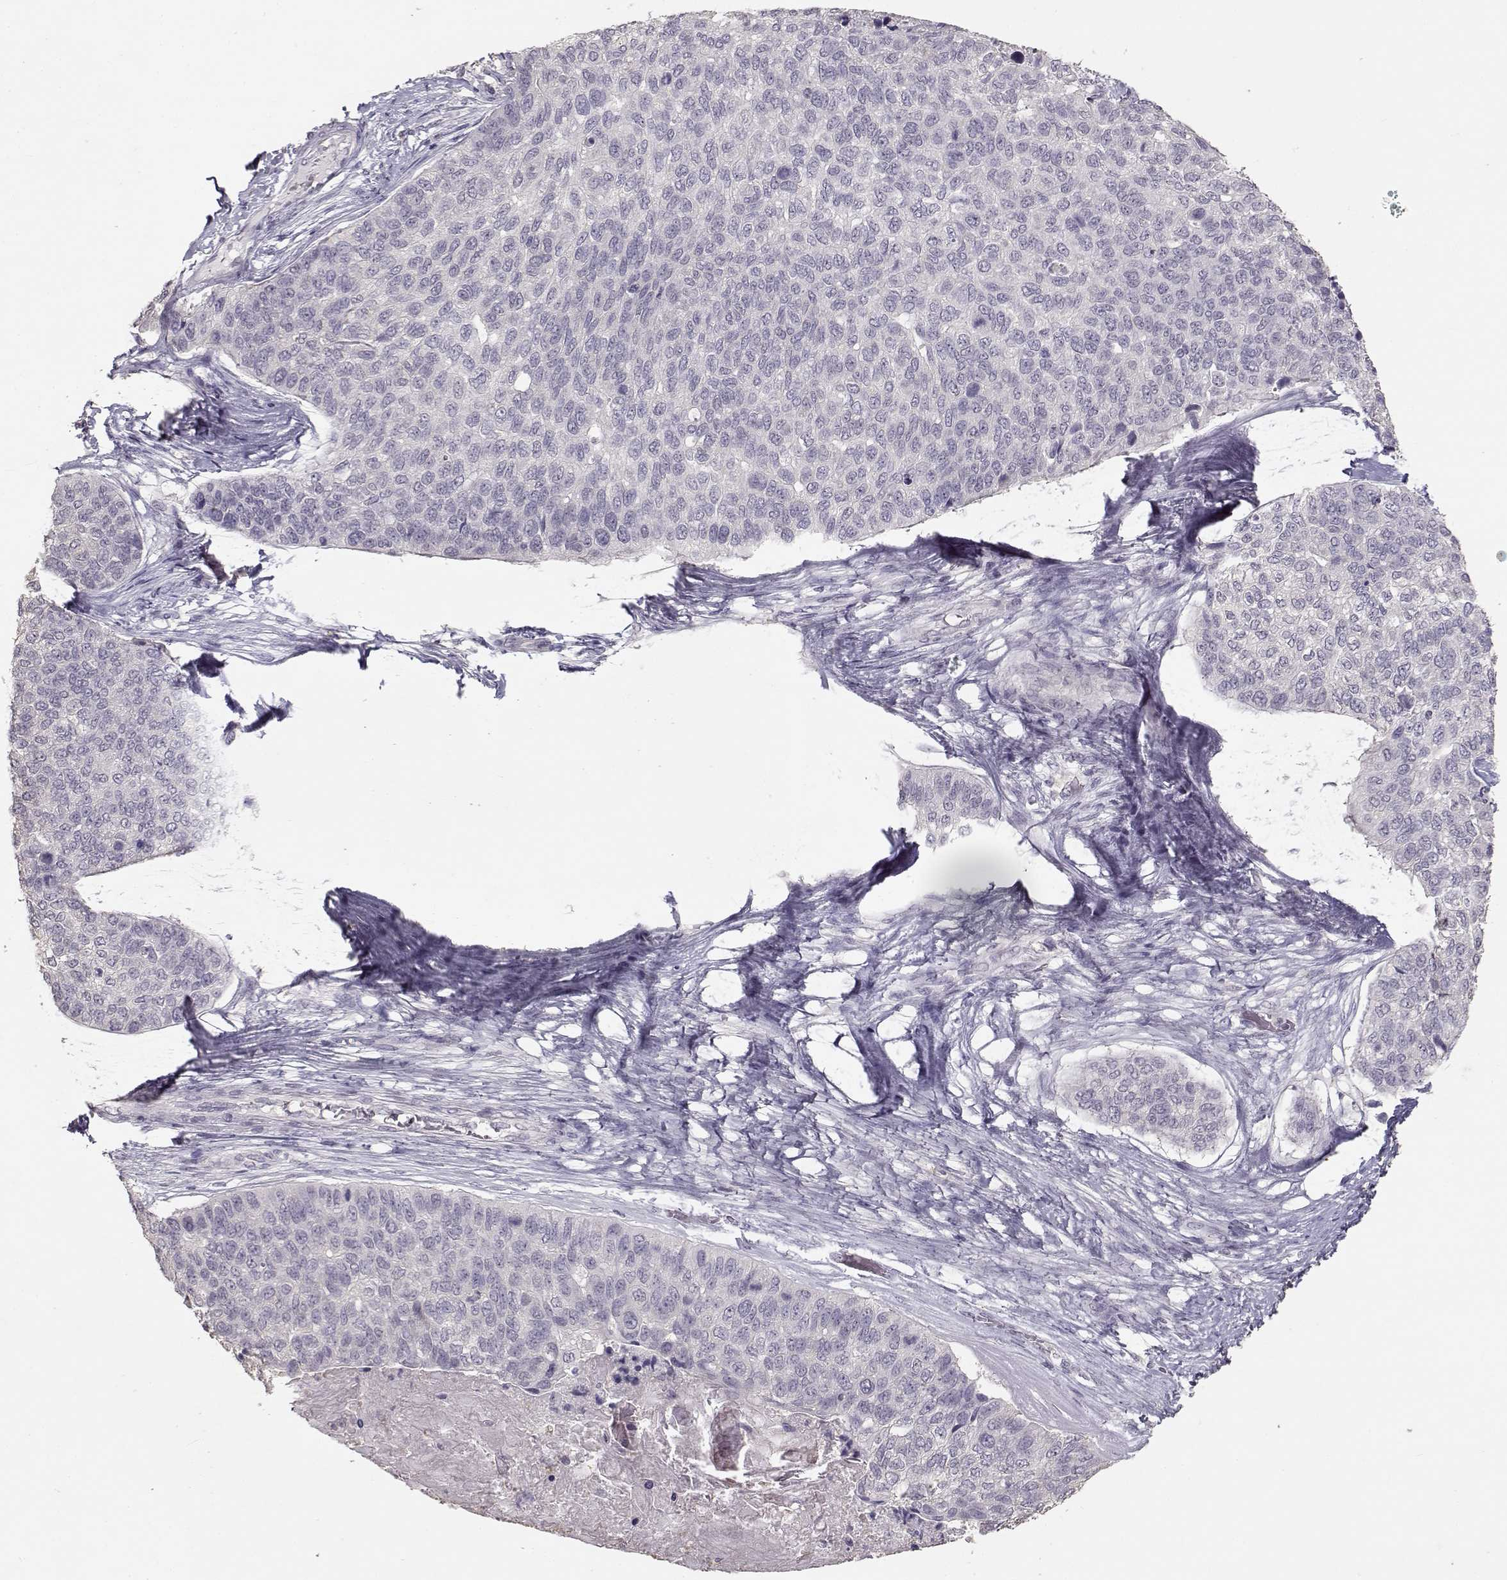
{"staining": {"intensity": "negative", "quantity": "none", "location": "none"}, "tissue": "lung cancer", "cell_type": "Tumor cells", "image_type": "cancer", "snomed": [{"axis": "morphology", "description": "Squamous cell carcinoma, NOS"}, {"axis": "topography", "description": "Lung"}], "caption": "This is an immunohistochemistry micrograph of squamous cell carcinoma (lung). There is no expression in tumor cells.", "gene": "UROC1", "patient": {"sex": "male", "age": 69}}